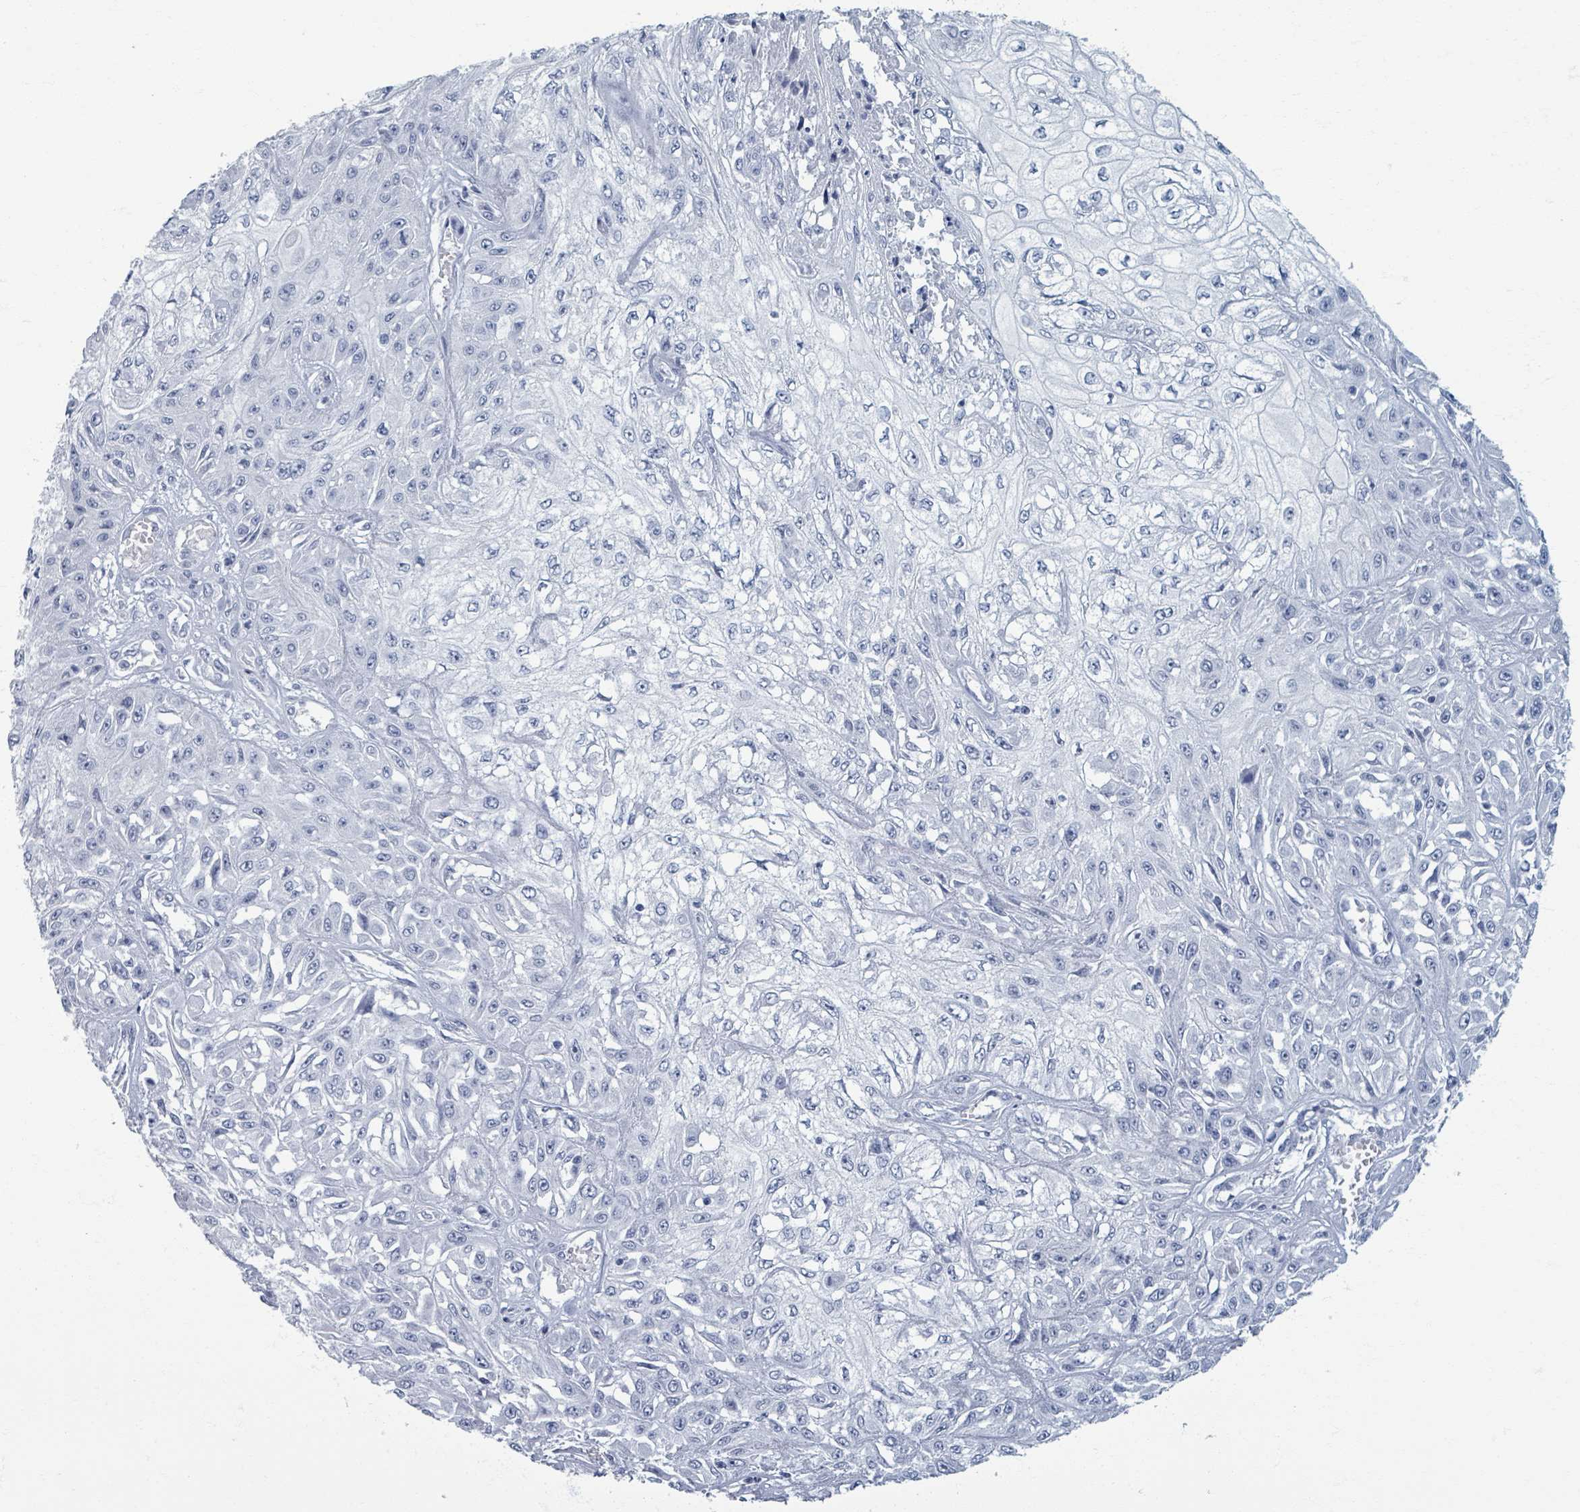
{"staining": {"intensity": "negative", "quantity": "none", "location": "none"}, "tissue": "skin cancer", "cell_type": "Tumor cells", "image_type": "cancer", "snomed": [{"axis": "morphology", "description": "Squamous cell carcinoma, NOS"}, {"axis": "morphology", "description": "Squamous cell carcinoma, metastatic, NOS"}, {"axis": "topography", "description": "Skin"}, {"axis": "topography", "description": "Lymph node"}], "caption": "Tumor cells show no significant positivity in squamous cell carcinoma (skin).", "gene": "TAS2R1", "patient": {"sex": "male", "age": 75}}